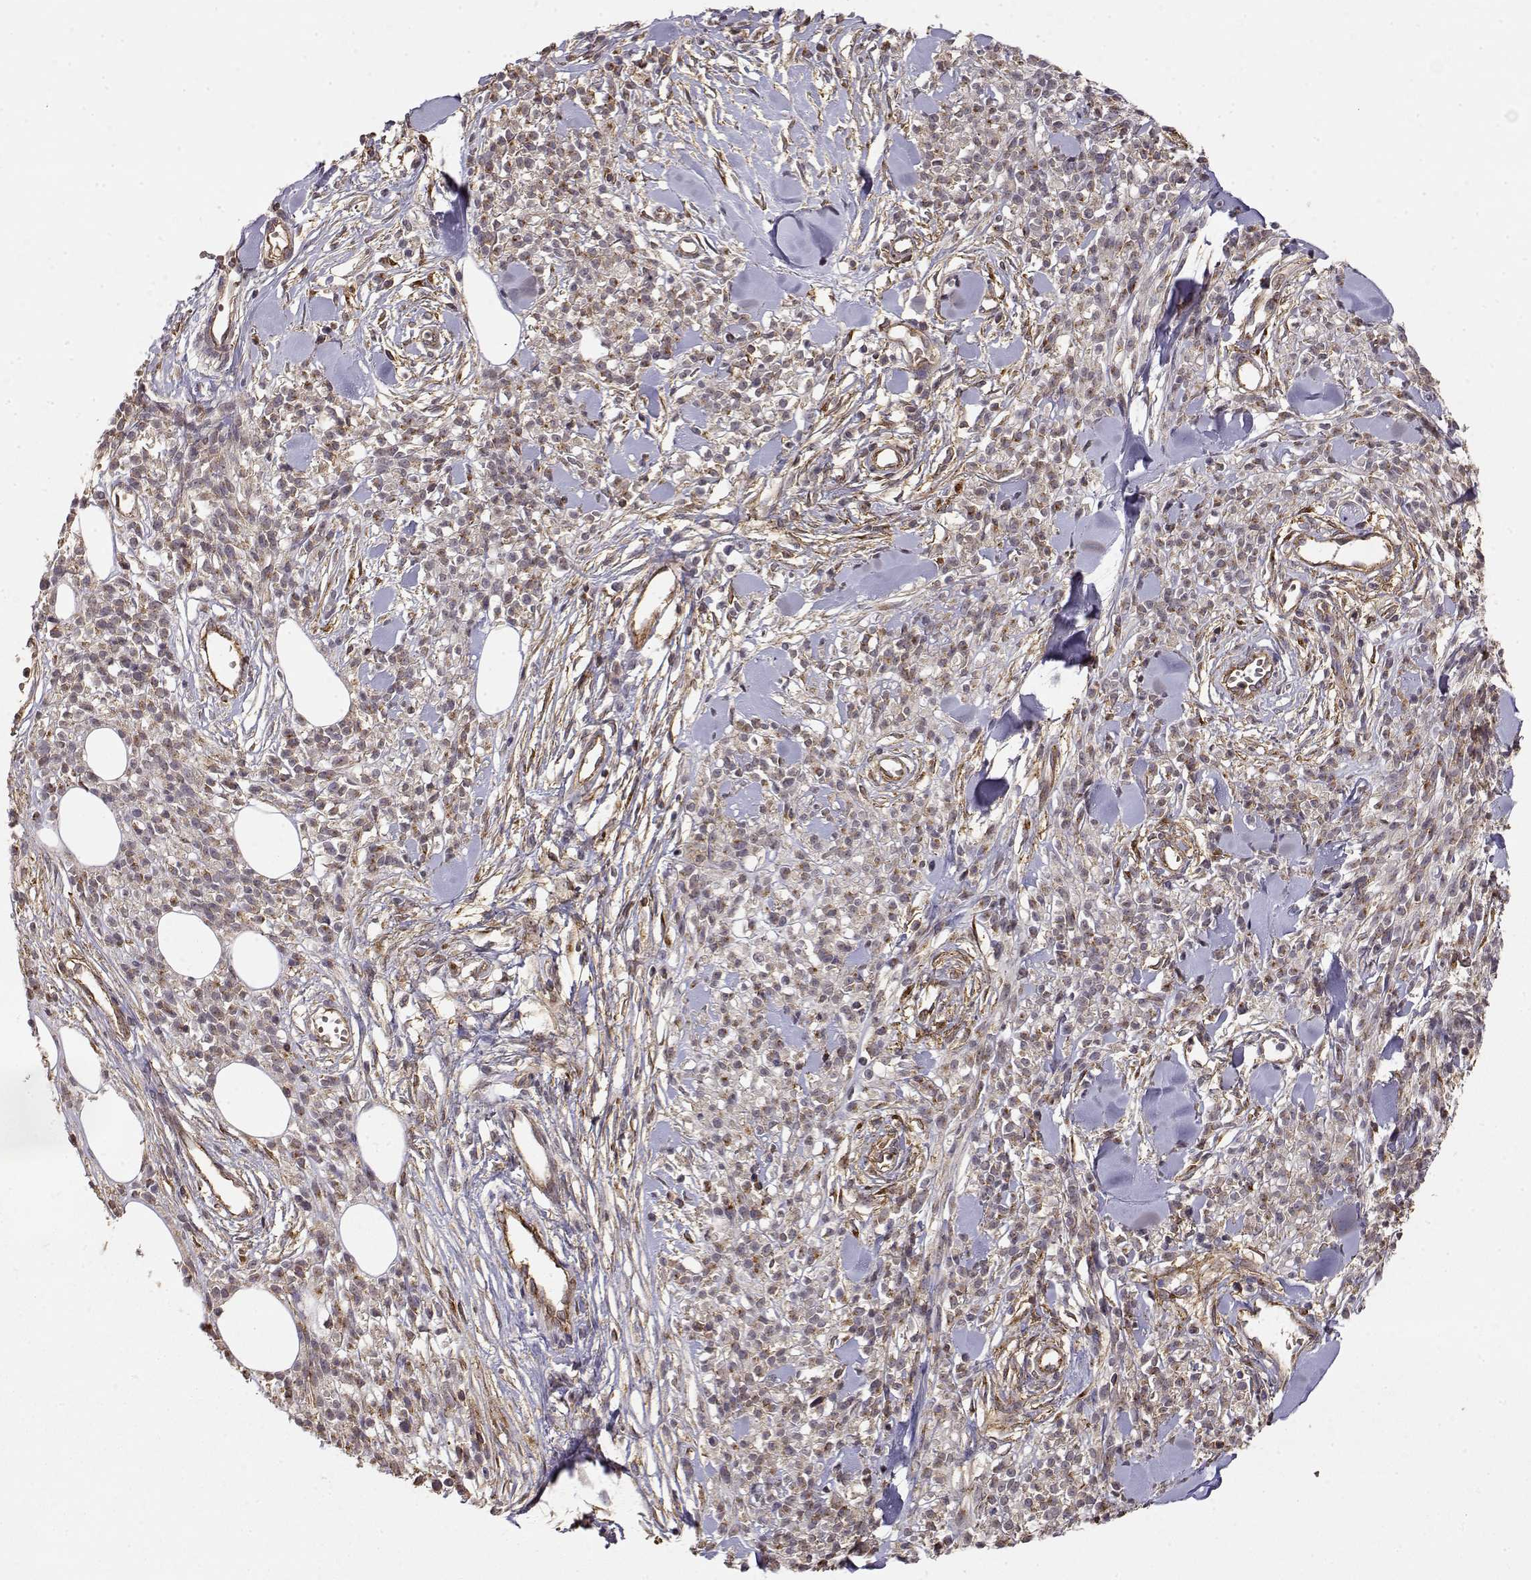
{"staining": {"intensity": "moderate", "quantity": "<25%", "location": "cytoplasmic/membranous"}, "tissue": "melanoma", "cell_type": "Tumor cells", "image_type": "cancer", "snomed": [{"axis": "morphology", "description": "Malignant melanoma, NOS"}, {"axis": "topography", "description": "Skin"}, {"axis": "topography", "description": "Skin of trunk"}], "caption": "Tumor cells show low levels of moderate cytoplasmic/membranous expression in approximately <25% of cells in malignant melanoma. The staining is performed using DAB brown chromogen to label protein expression. The nuclei are counter-stained blue using hematoxylin.", "gene": "IFITM1", "patient": {"sex": "male", "age": 74}}